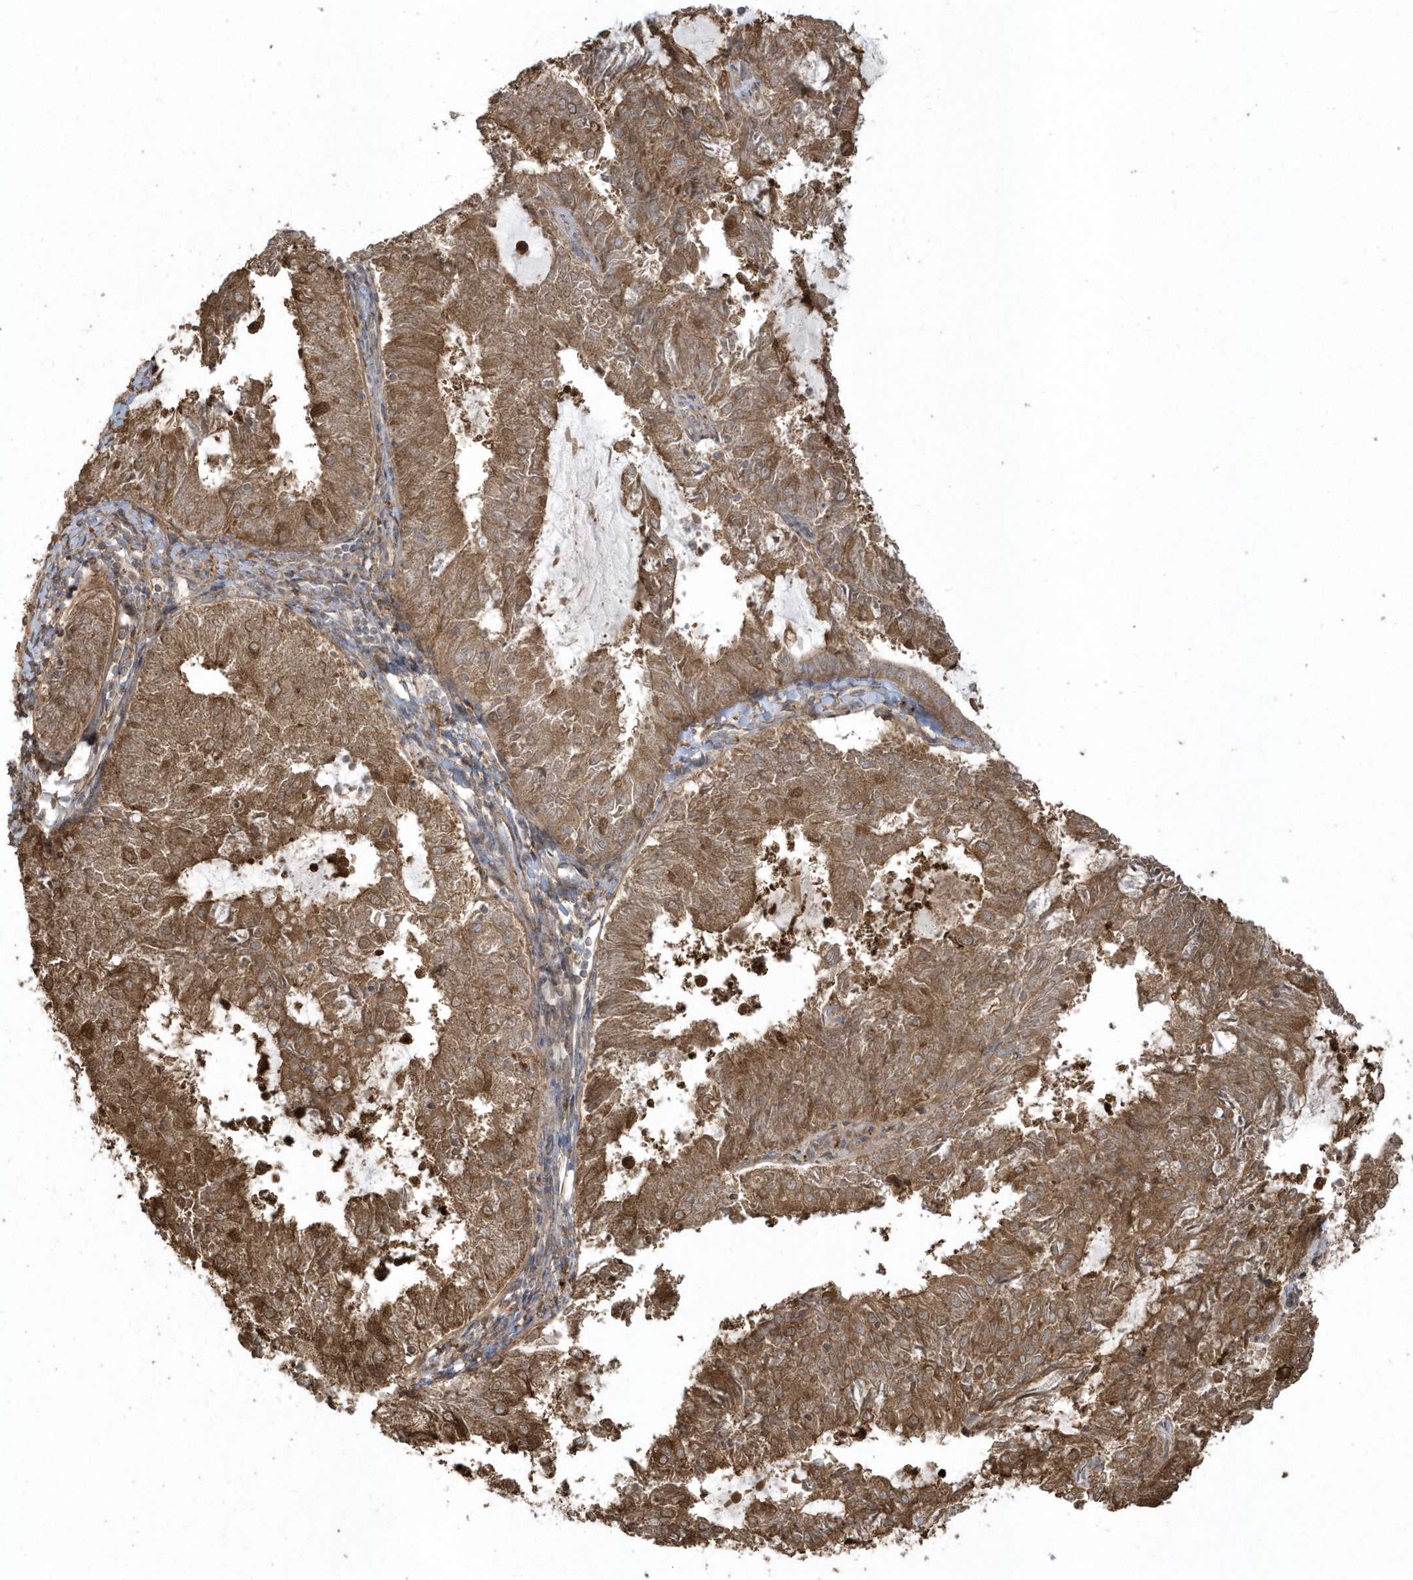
{"staining": {"intensity": "strong", "quantity": ">75%", "location": "cytoplasmic/membranous"}, "tissue": "endometrial cancer", "cell_type": "Tumor cells", "image_type": "cancer", "snomed": [{"axis": "morphology", "description": "Adenocarcinoma, NOS"}, {"axis": "topography", "description": "Endometrium"}], "caption": "A high amount of strong cytoplasmic/membranous expression is present in about >75% of tumor cells in adenocarcinoma (endometrial) tissue.", "gene": "HNMT", "patient": {"sex": "female", "age": 57}}